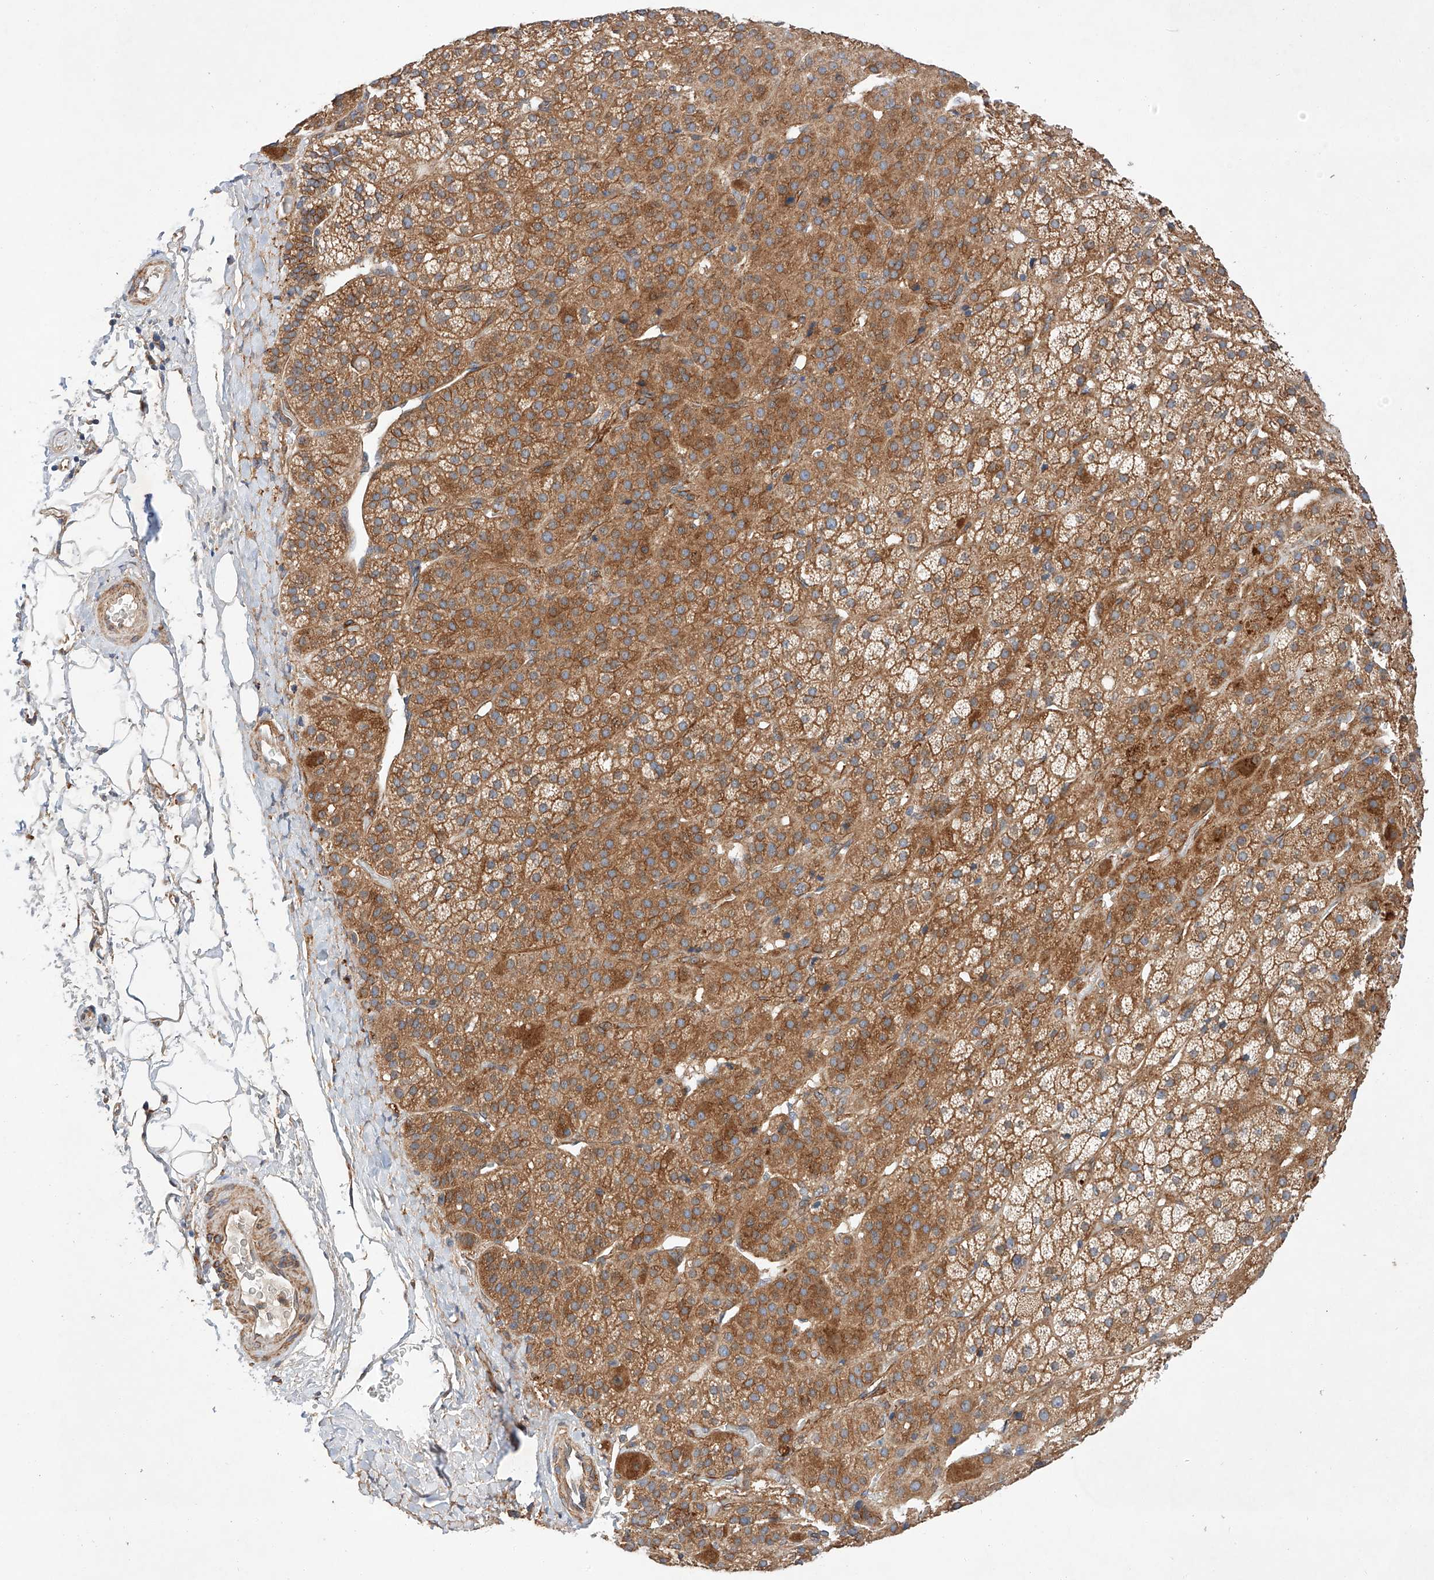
{"staining": {"intensity": "strong", "quantity": "25%-75%", "location": "cytoplasmic/membranous"}, "tissue": "adrenal gland", "cell_type": "Glandular cells", "image_type": "normal", "snomed": [{"axis": "morphology", "description": "Normal tissue, NOS"}, {"axis": "topography", "description": "Adrenal gland"}], "caption": "Immunohistochemical staining of benign human adrenal gland exhibits high levels of strong cytoplasmic/membranous staining in about 25%-75% of glandular cells. (DAB (3,3'-diaminobenzidine) IHC with brightfield microscopy, high magnification).", "gene": "RAB23", "patient": {"sex": "female", "age": 57}}